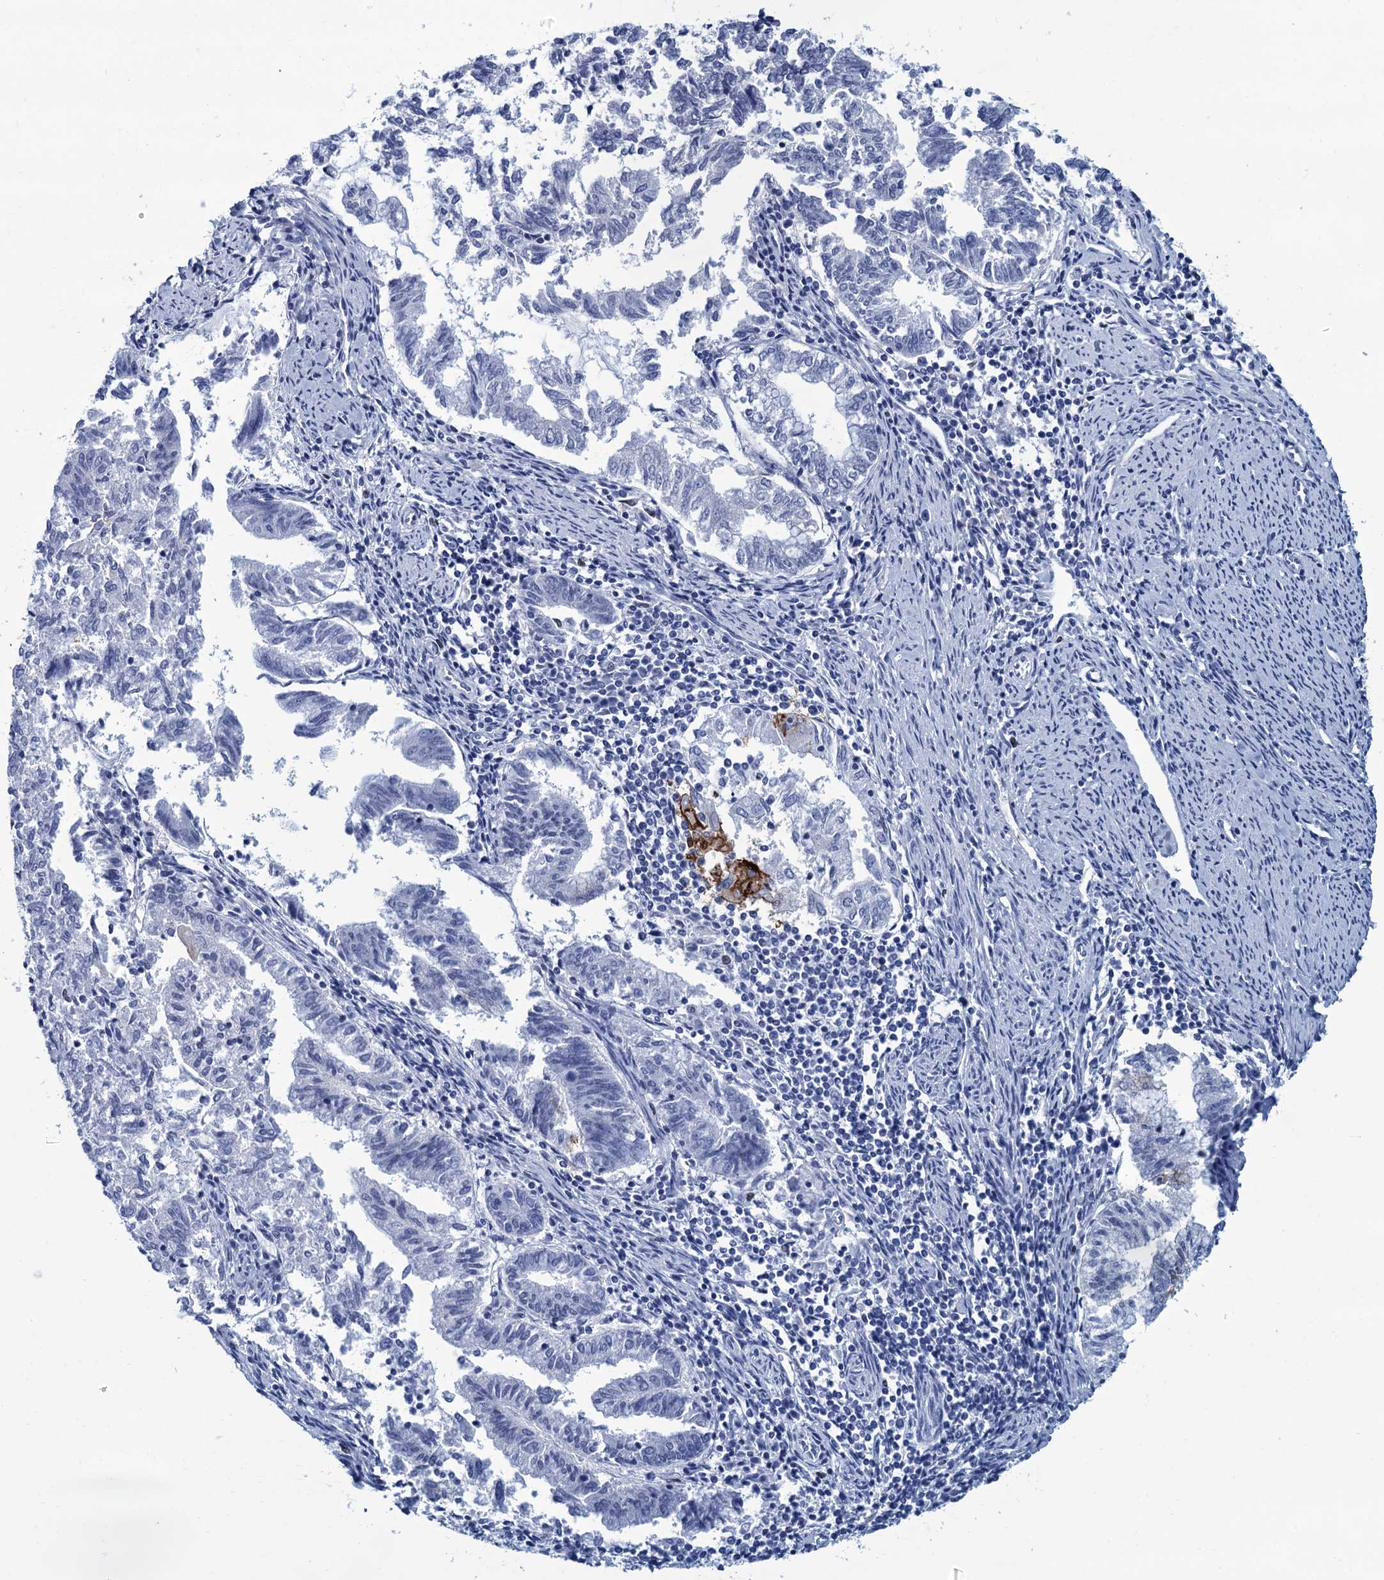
{"staining": {"intensity": "negative", "quantity": "none", "location": "none"}, "tissue": "endometrial cancer", "cell_type": "Tumor cells", "image_type": "cancer", "snomed": [{"axis": "morphology", "description": "Adenocarcinoma, NOS"}, {"axis": "topography", "description": "Endometrium"}], "caption": "Immunohistochemistry image of human endometrial cancer stained for a protein (brown), which shows no expression in tumor cells.", "gene": "RHCG", "patient": {"sex": "female", "age": 79}}